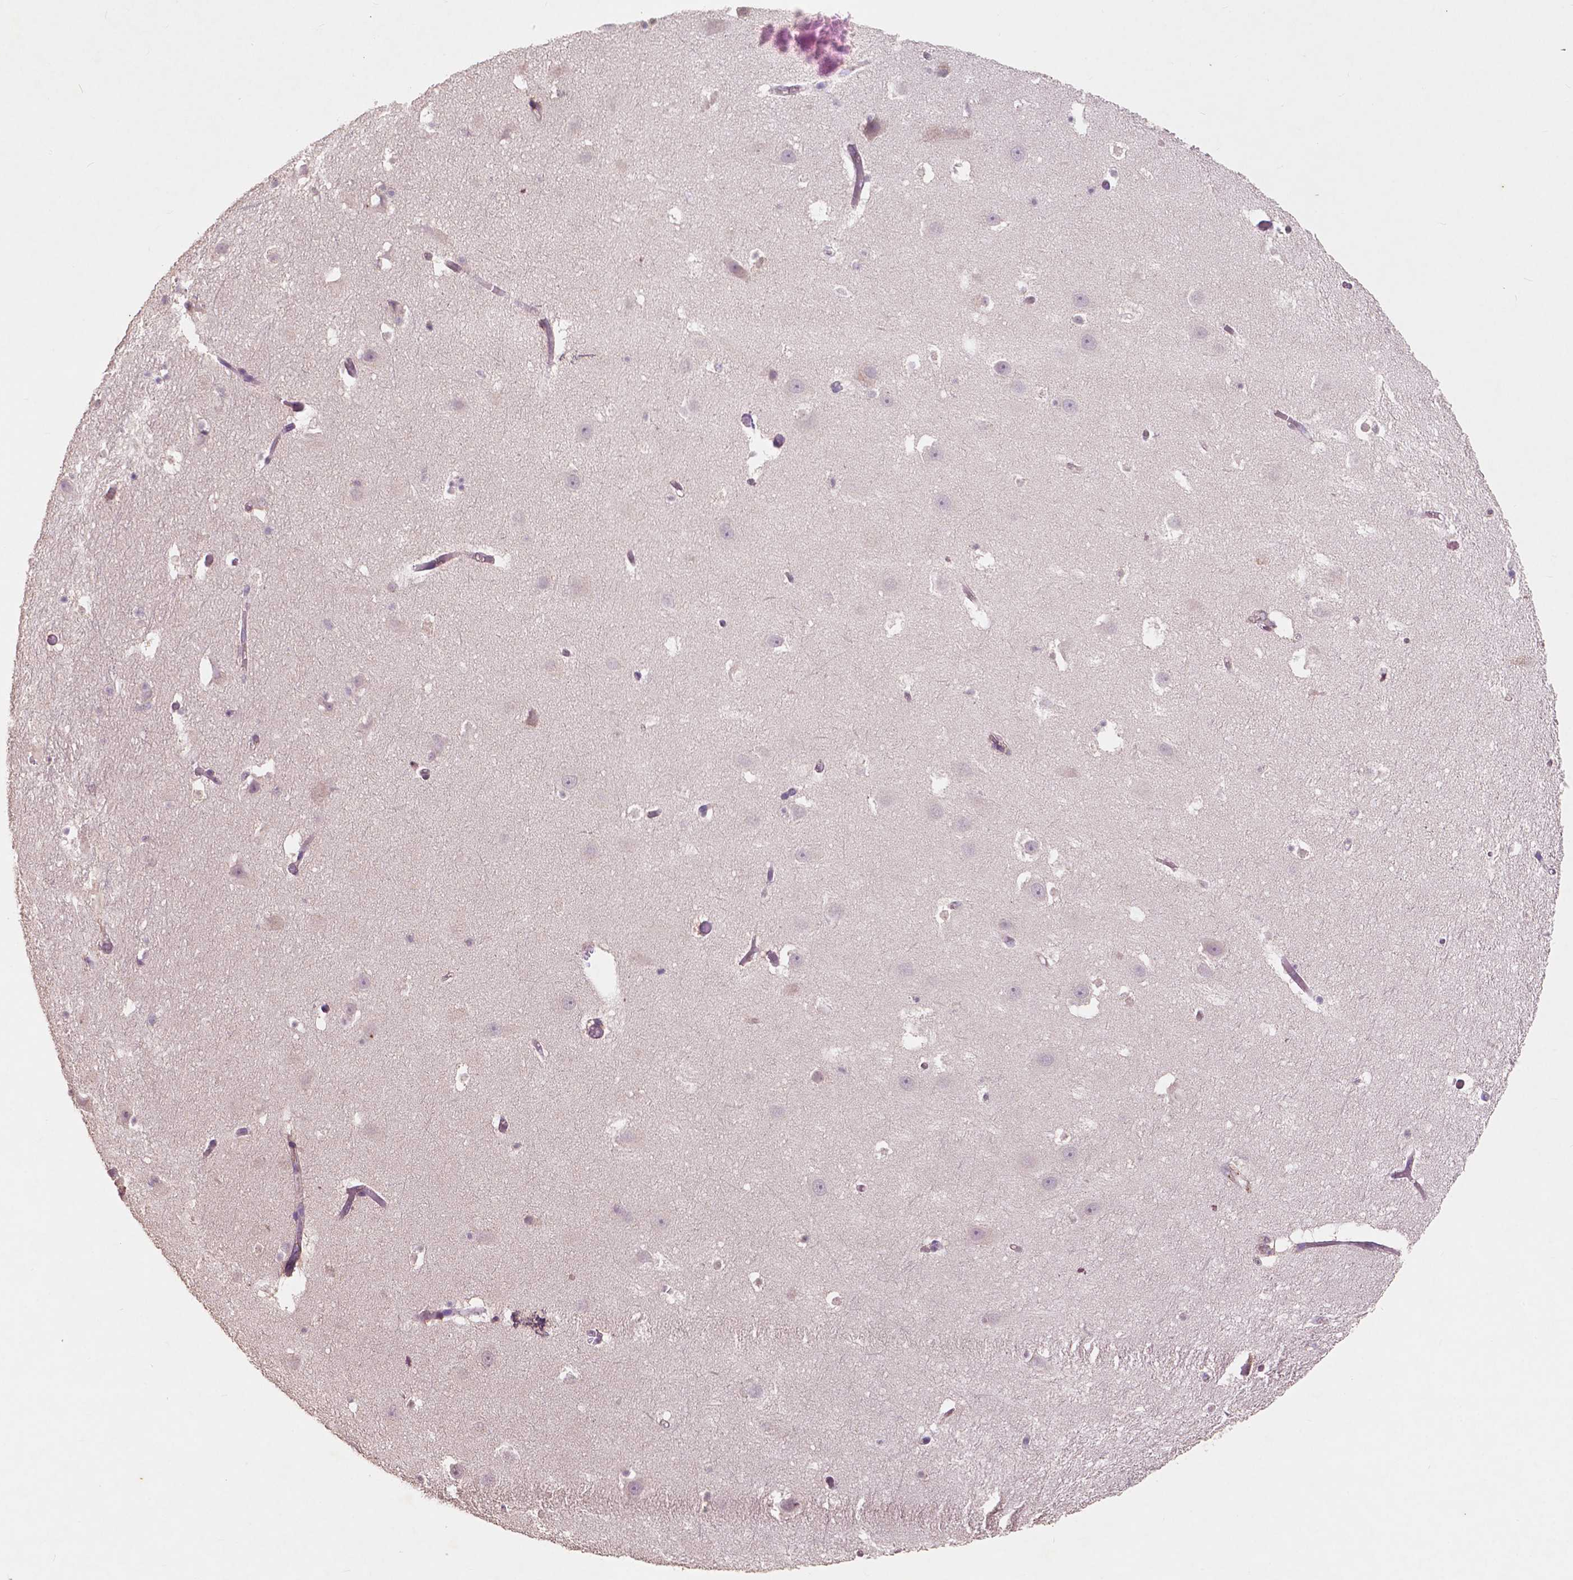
{"staining": {"intensity": "negative", "quantity": "none", "location": "none"}, "tissue": "hippocampus", "cell_type": "Glial cells", "image_type": "normal", "snomed": [{"axis": "morphology", "description": "Normal tissue, NOS"}, {"axis": "topography", "description": "Hippocampus"}], "caption": "Immunohistochemistry (IHC) histopathology image of benign hippocampus: human hippocampus stained with DAB shows no significant protein expression in glial cells. Brightfield microscopy of immunohistochemistry stained with DAB (brown) and hematoxylin (blue), captured at high magnification.", "gene": "CHPT1", "patient": {"sex": "male", "age": 26}}